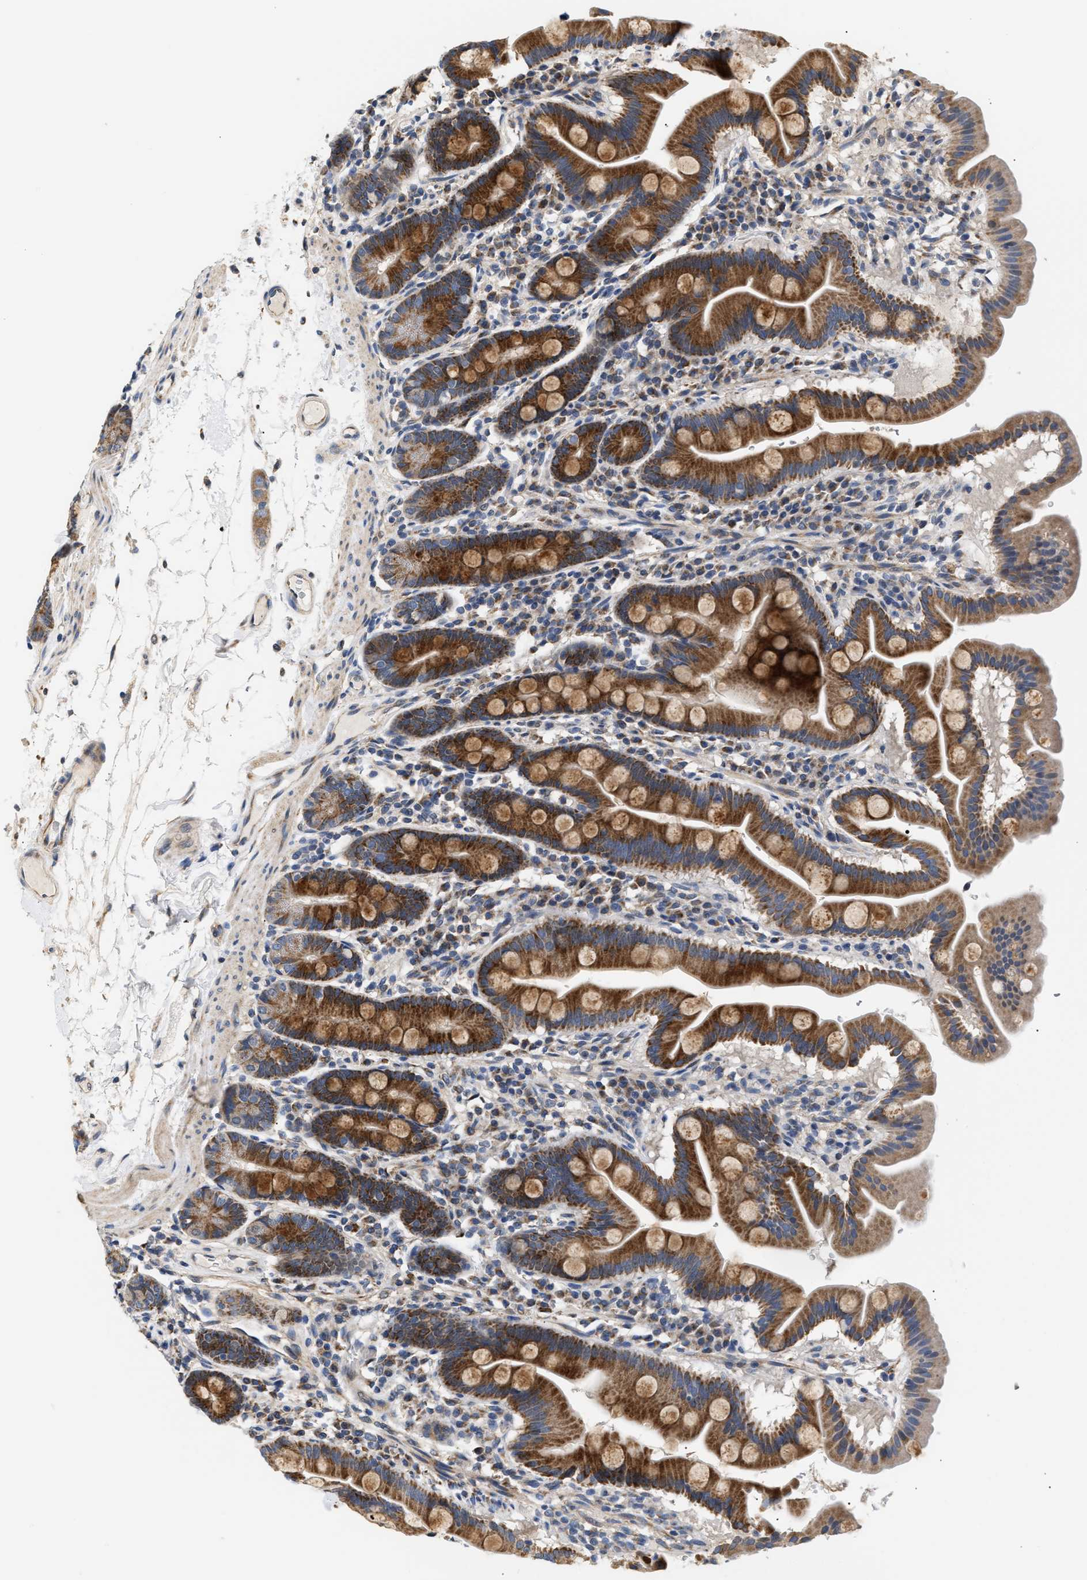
{"staining": {"intensity": "strong", "quantity": ">75%", "location": "cytoplasmic/membranous"}, "tissue": "duodenum", "cell_type": "Glandular cells", "image_type": "normal", "snomed": [{"axis": "morphology", "description": "Normal tissue, NOS"}, {"axis": "topography", "description": "Duodenum"}], "caption": "Immunohistochemistry photomicrograph of normal duodenum stained for a protein (brown), which demonstrates high levels of strong cytoplasmic/membranous positivity in about >75% of glandular cells.", "gene": "TMEM168", "patient": {"sex": "male", "age": 50}}